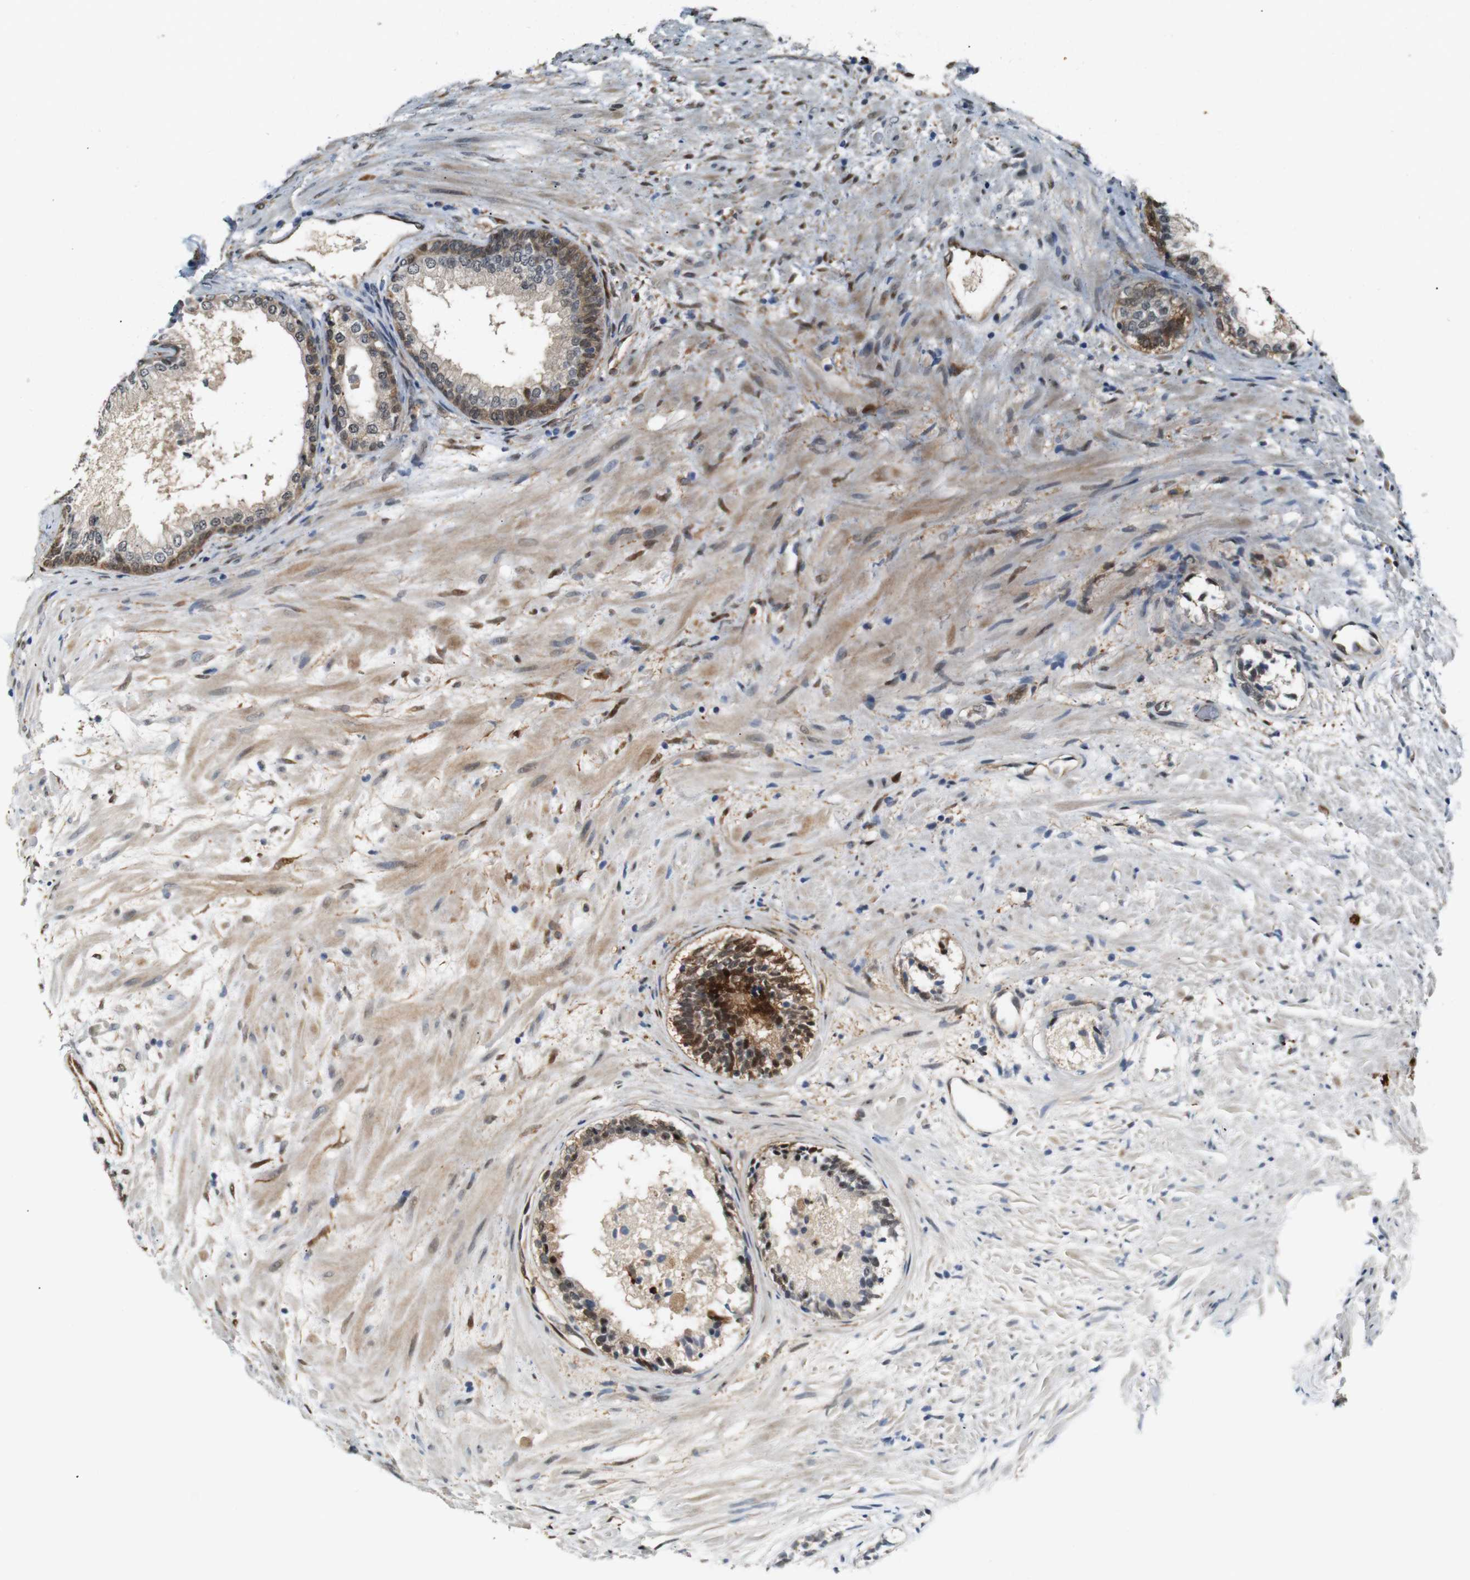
{"staining": {"intensity": "strong", "quantity": ">75%", "location": "cytoplasmic/membranous,nuclear"}, "tissue": "prostate", "cell_type": "Glandular cells", "image_type": "normal", "snomed": [{"axis": "morphology", "description": "Normal tissue, NOS"}, {"axis": "topography", "description": "Prostate"}], "caption": "A histopathology image showing strong cytoplasmic/membranous,nuclear positivity in about >75% of glandular cells in normal prostate, as visualized by brown immunohistochemical staining.", "gene": "LXN", "patient": {"sex": "male", "age": 76}}